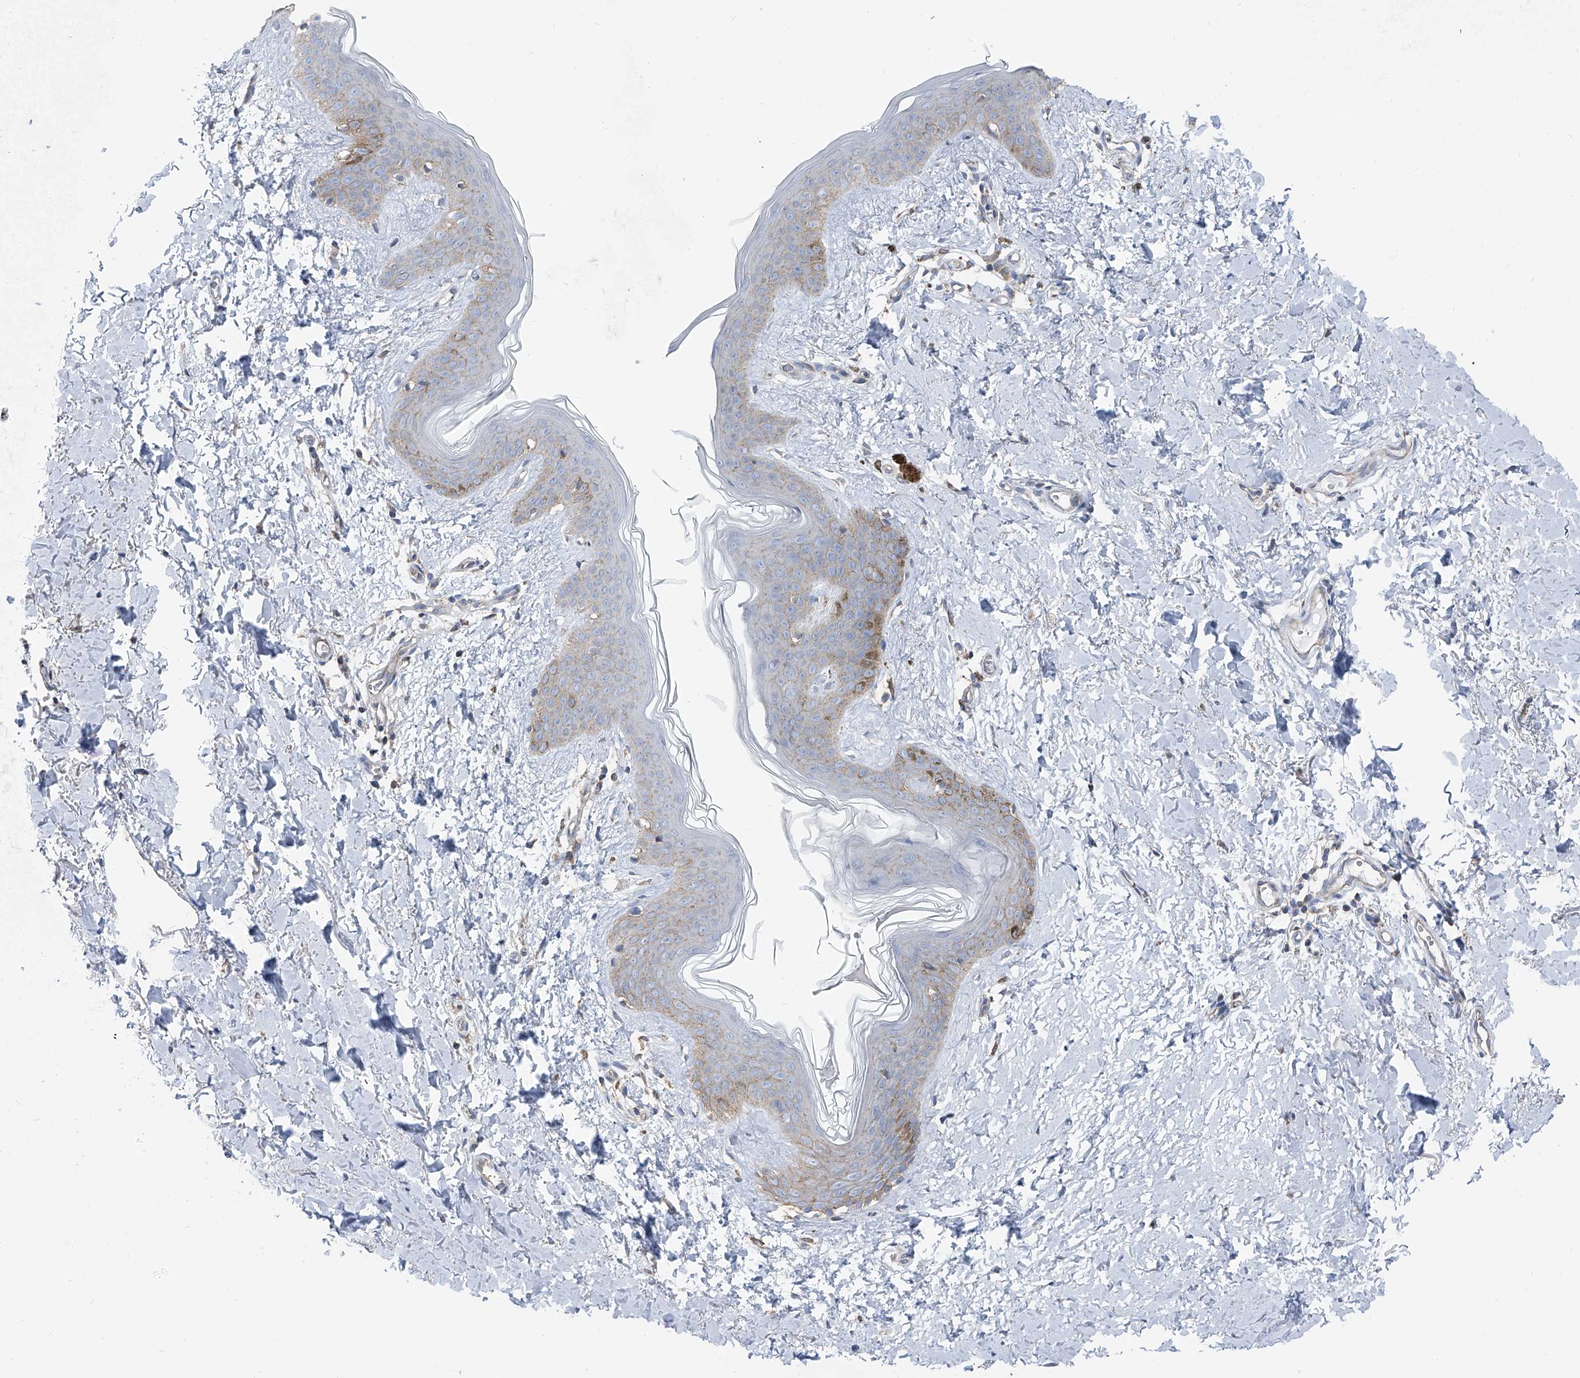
{"staining": {"intensity": "negative", "quantity": "none", "location": "none"}, "tissue": "skin", "cell_type": "Fibroblasts", "image_type": "normal", "snomed": [{"axis": "morphology", "description": "Normal tissue, NOS"}, {"axis": "topography", "description": "Skin"}], "caption": "This is an immunohistochemistry (IHC) photomicrograph of normal human skin. There is no expression in fibroblasts.", "gene": "GPR142", "patient": {"sex": "female", "age": 46}}